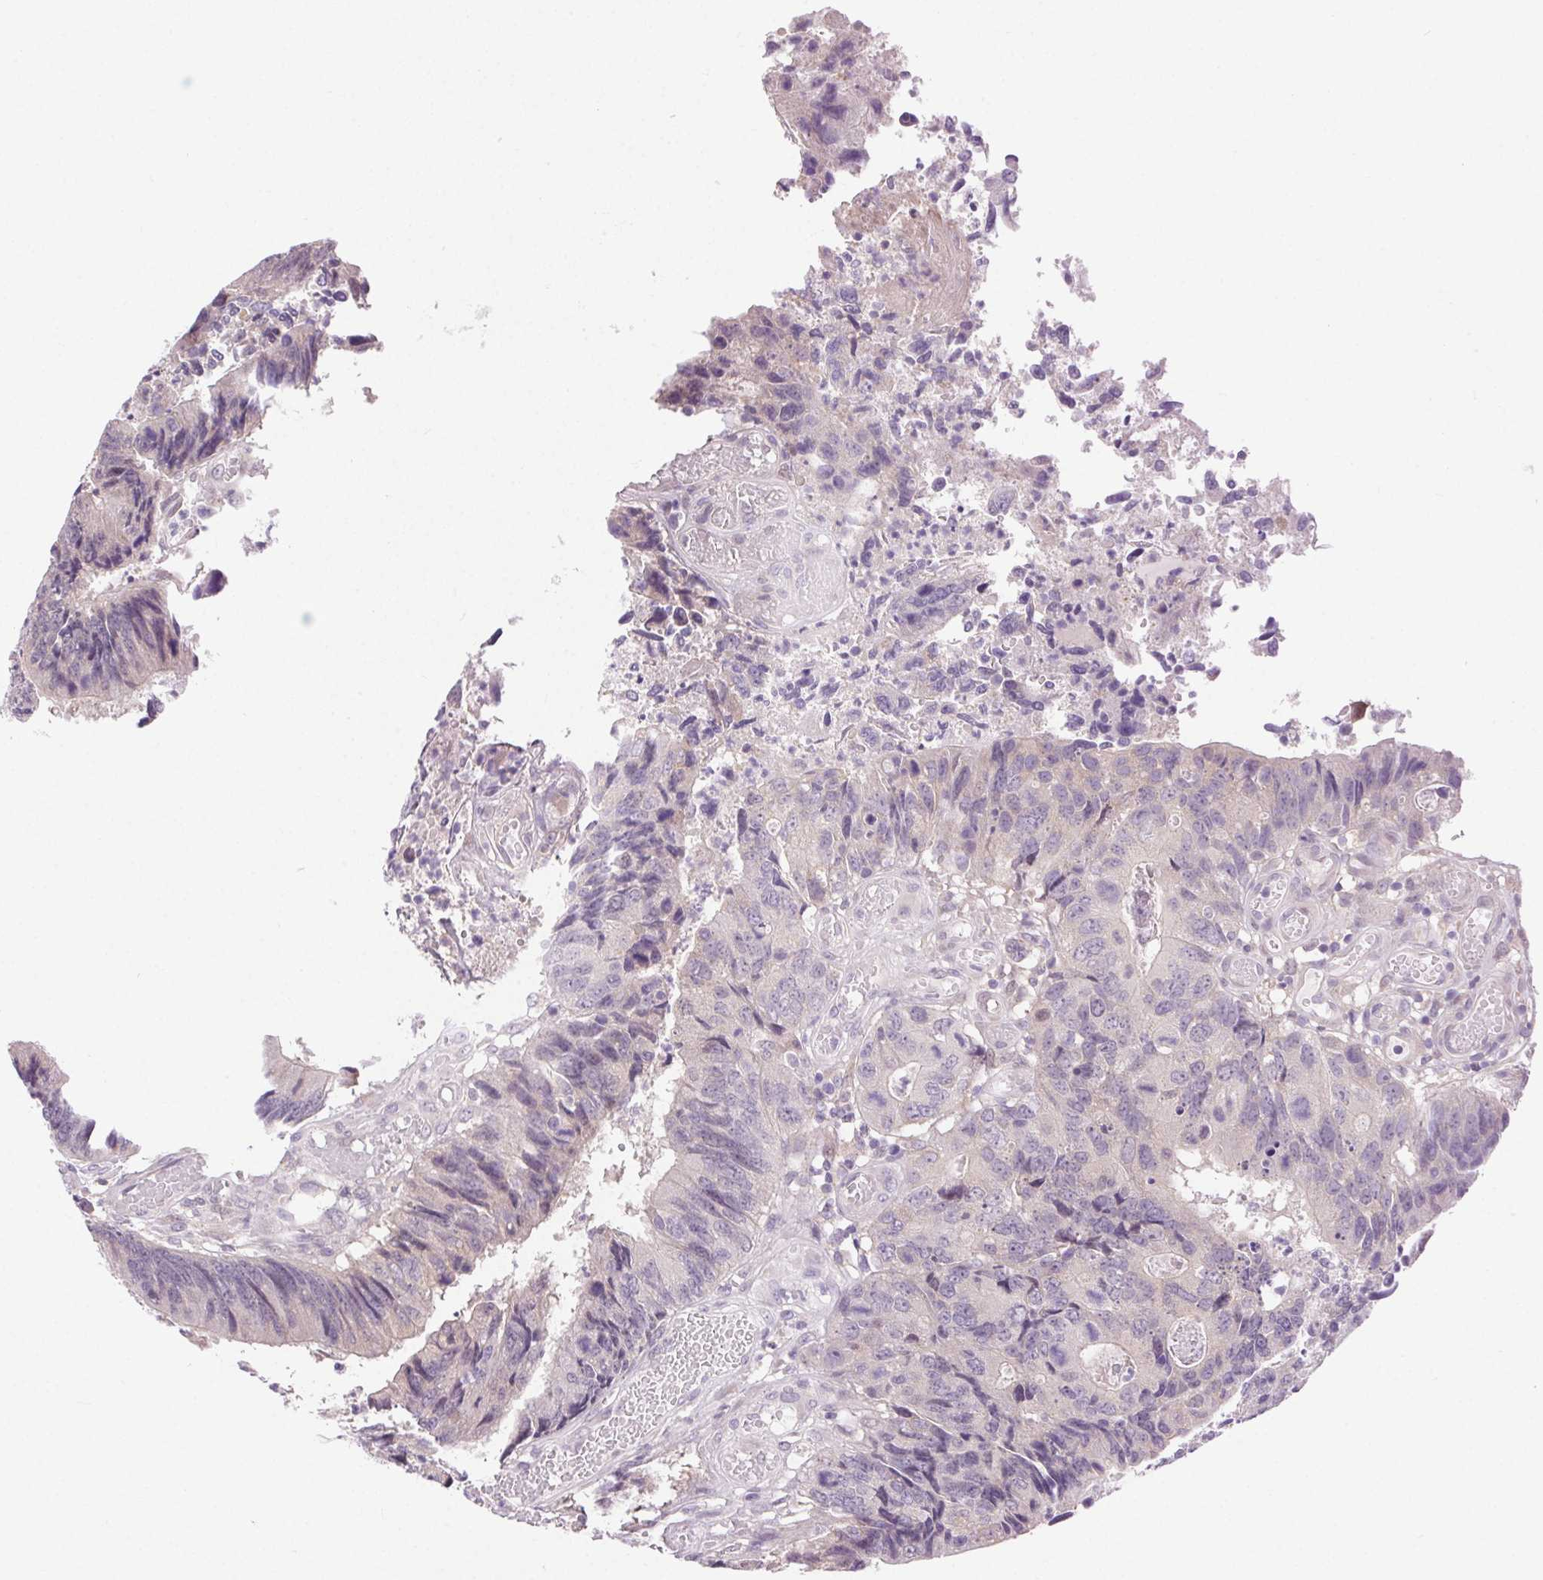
{"staining": {"intensity": "negative", "quantity": "none", "location": "none"}, "tissue": "colorectal cancer", "cell_type": "Tumor cells", "image_type": "cancer", "snomed": [{"axis": "morphology", "description": "Adenocarcinoma, NOS"}, {"axis": "topography", "description": "Colon"}], "caption": "Immunohistochemistry (IHC) photomicrograph of neoplastic tissue: human colorectal cancer stained with DAB (3,3'-diaminobenzidine) demonstrates no significant protein positivity in tumor cells.", "gene": "SYT11", "patient": {"sex": "female", "age": 67}}